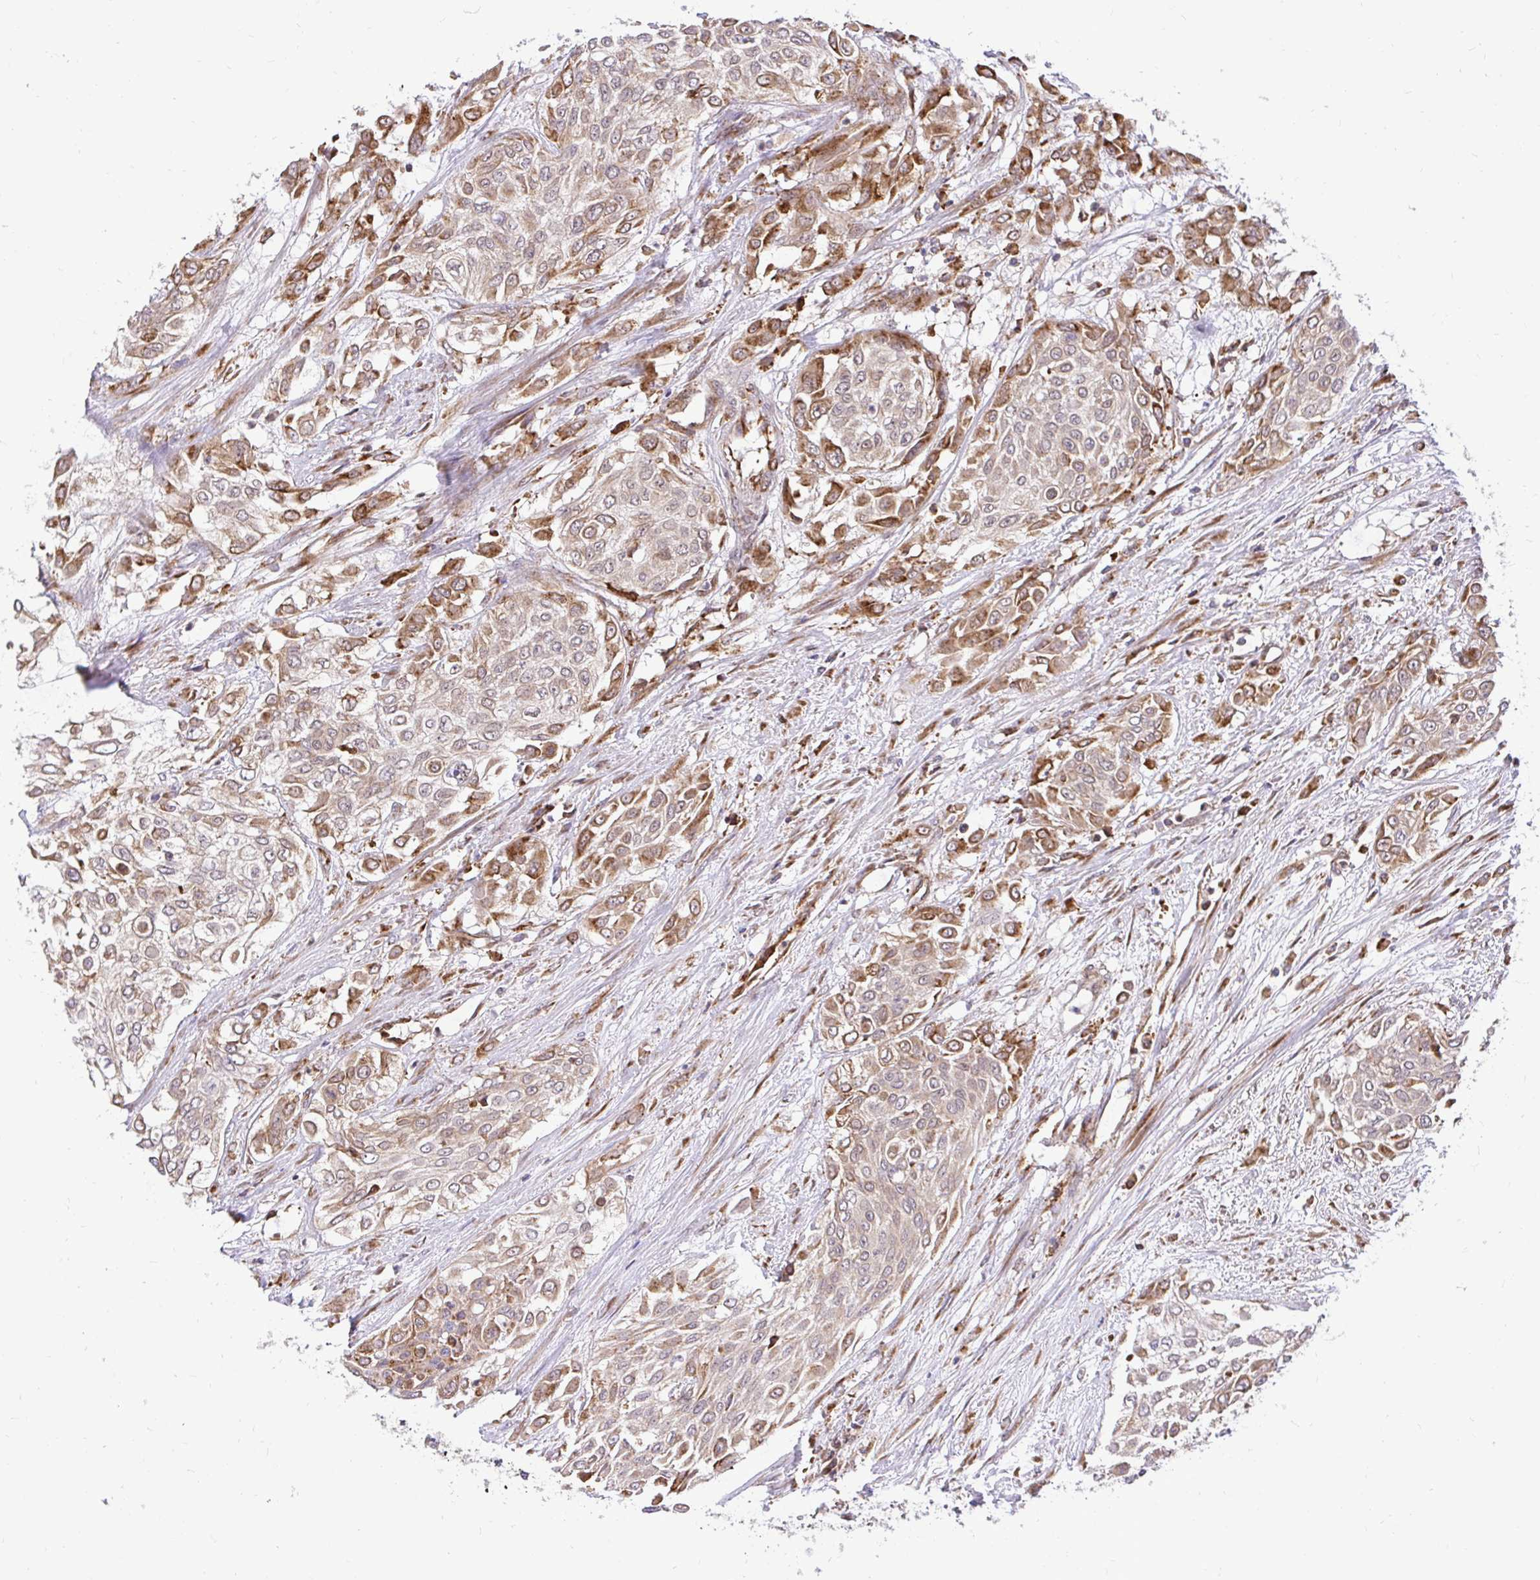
{"staining": {"intensity": "moderate", "quantity": ">75%", "location": "cytoplasmic/membranous"}, "tissue": "urothelial cancer", "cell_type": "Tumor cells", "image_type": "cancer", "snomed": [{"axis": "morphology", "description": "Urothelial carcinoma, High grade"}, {"axis": "topography", "description": "Urinary bladder"}], "caption": "Immunohistochemistry histopathology image of urothelial cancer stained for a protein (brown), which exhibits medium levels of moderate cytoplasmic/membranous staining in approximately >75% of tumor cells.", "gene": "NAALAD2", "patient": {"sex": "male", "age": 57}}